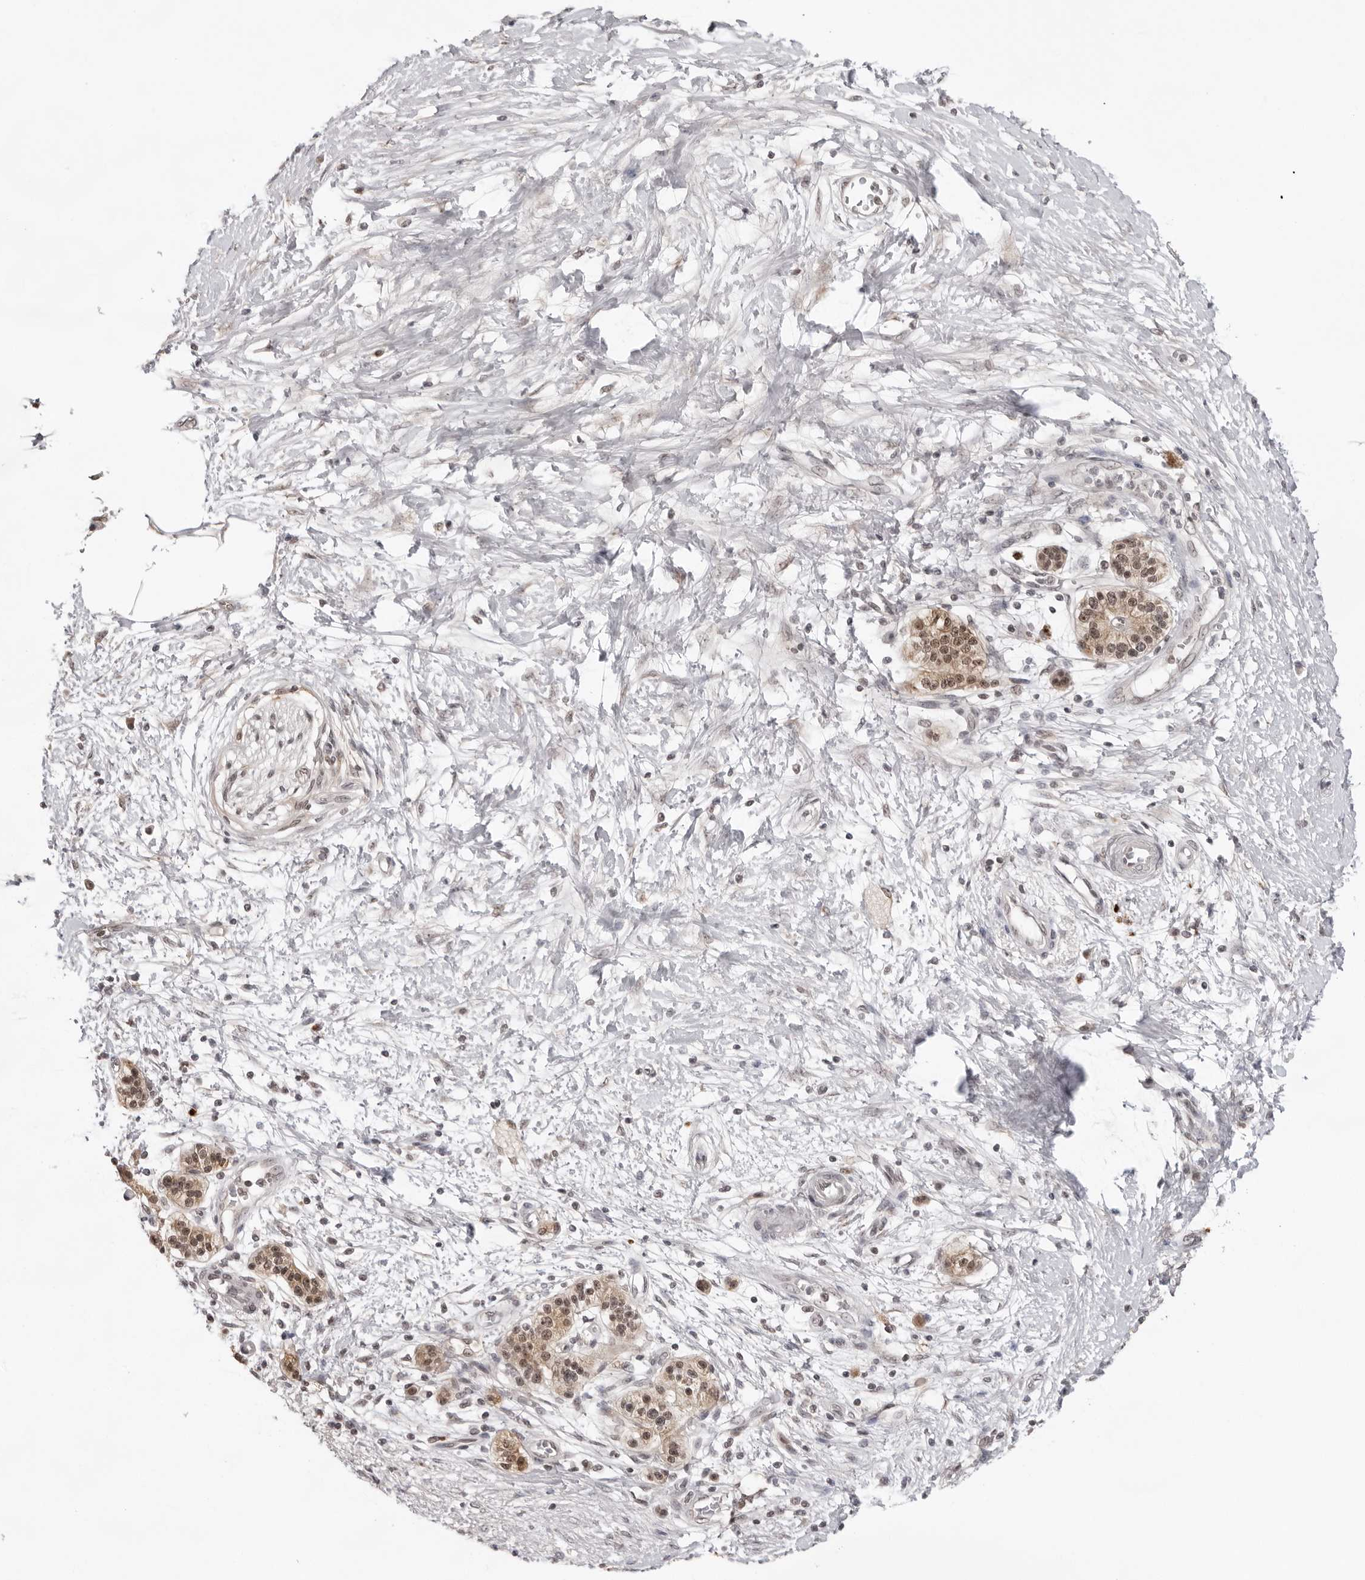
{"staining": {"intensity": "moderate", "quantity": ">75%", "location": "cytoplasmic/membranous,nuclear"}, "tissue": "pancreatic cancer", "cell_type": "Tumor cells", "image_type": "cancer", "snomed": [{"axis": "morphology", "description": "Adenocarcinoma, NOS"}, {"axis": "topography", "description": "Pancreas"}], "caption": "IHC (DAB (3,3'-diaminobenzidine)) staining of pancreatic adenocarcinoma shows moderate cytoplasmic/membranous and nuclear protein staining in approximately >75% of tumor cells.", "gene": "EXOSC10", "patient": {"sex": "male", "age": 50}}